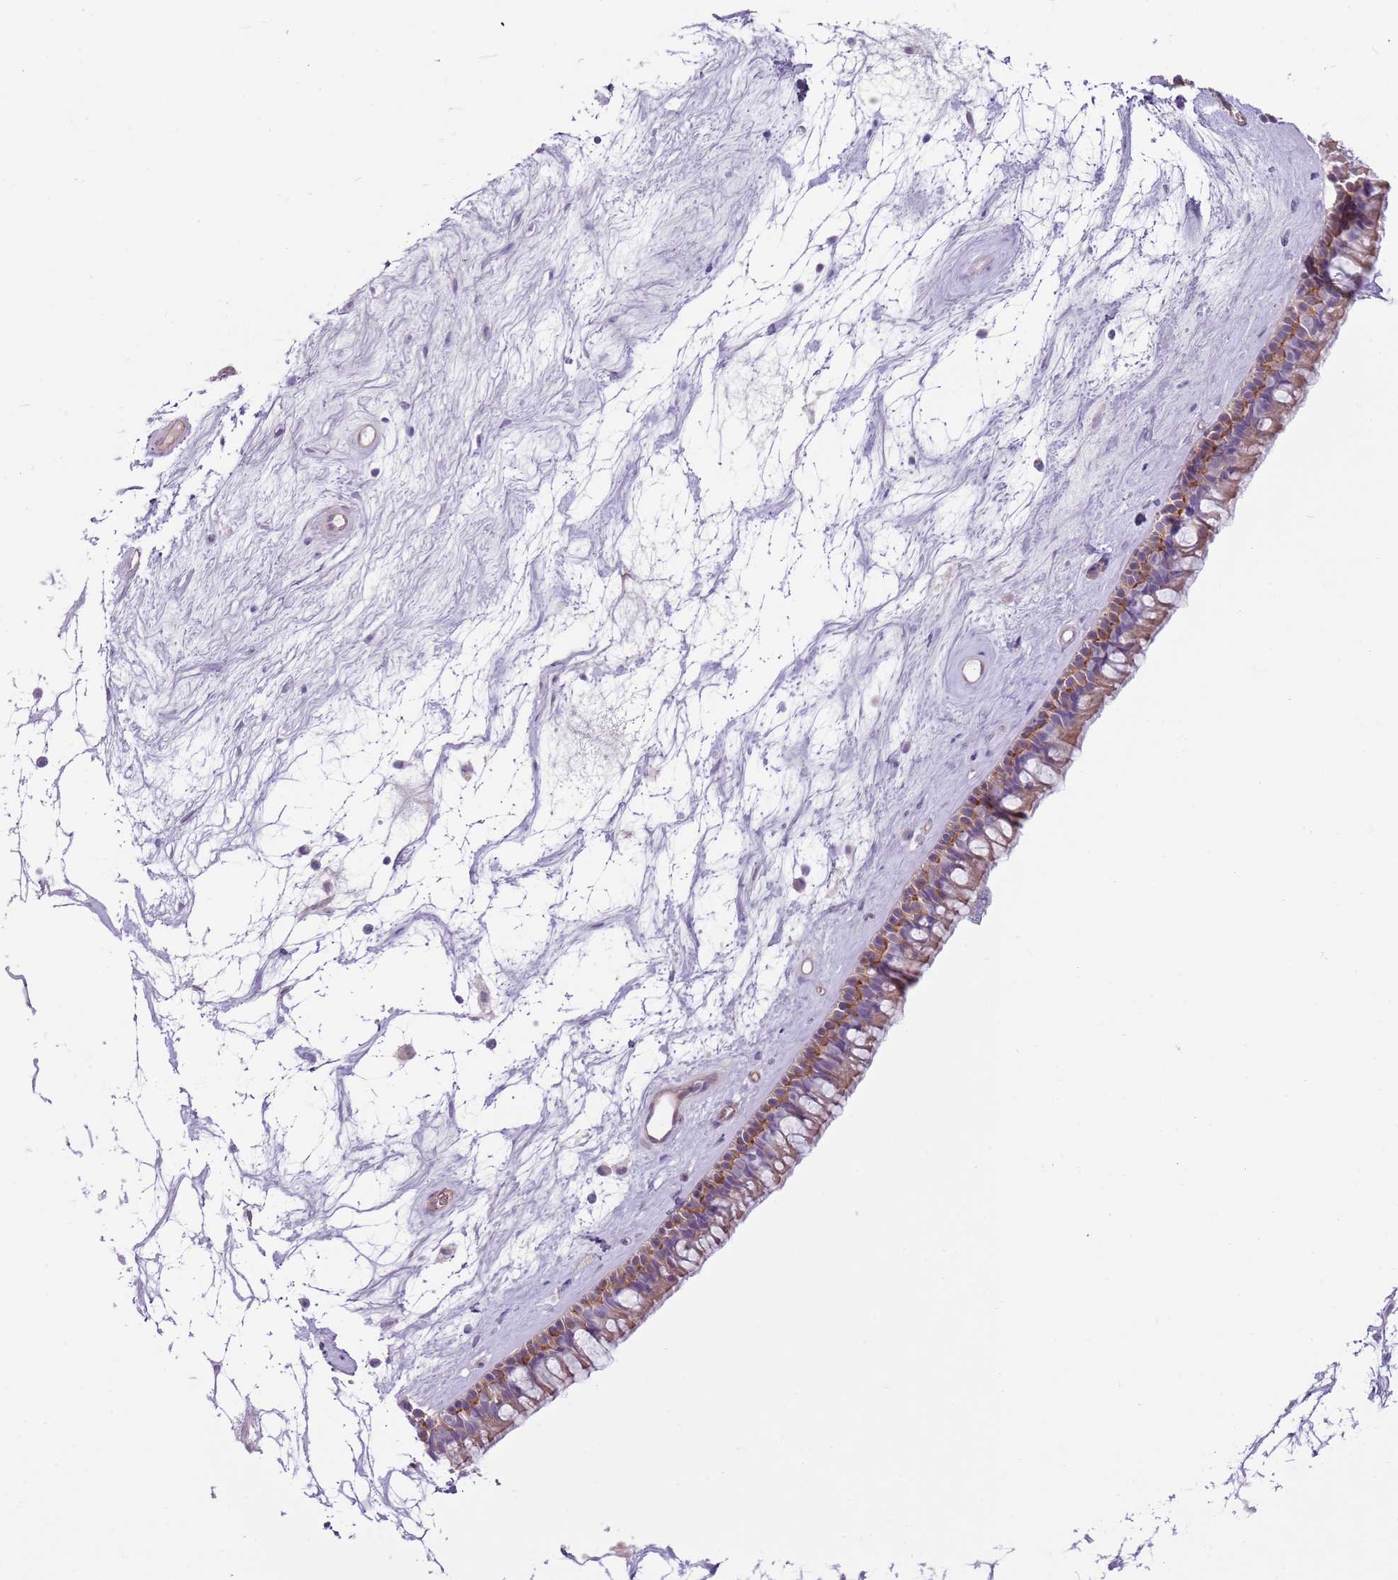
{"staining": {"intensity": "moderate", "quantity": ">75%", "location": "cytoplasmic/membranous"}, "tissue": "nasopharynx", "cell_type": "Respiratory epithelial cells", "image_type": "normal", "snomed": [{"axis": "morphology", "description": "Normal tissue, NOS"}, {"axis": "topography", "description": "Nasopharynx"}], "caption": "Immunohistochemical staining of benign human nasopharynx displays medium levels of moderate cytoplasmic/membranous staining in about >75% of respiratory epithelial cells.", "gene": "MRO", "patient": {"sex": "male", "age": 64}}